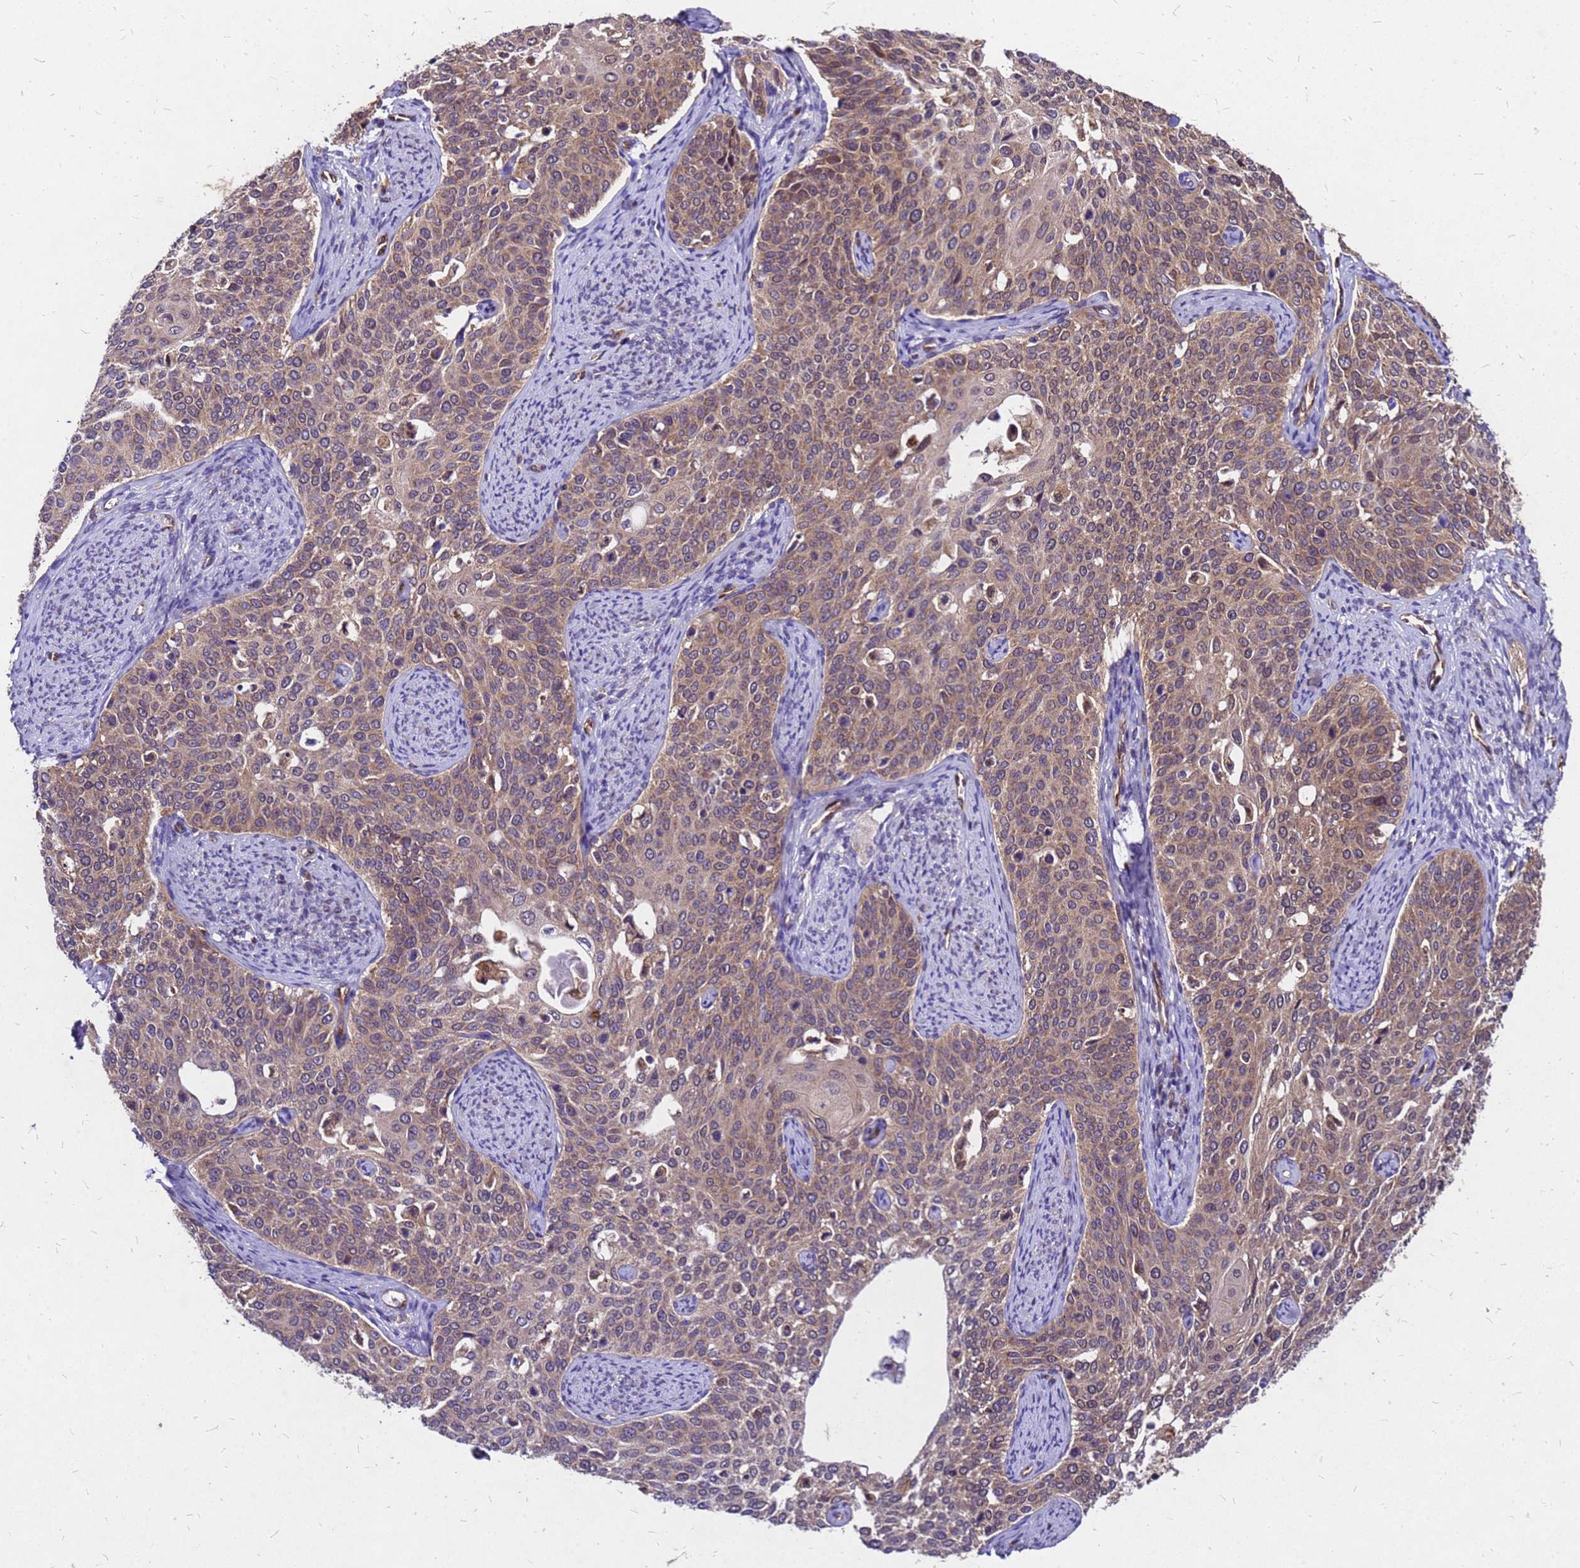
{"staining": {"intensity": "moderate", "quantity": ">75%", "location": "cytoplasmic/membranous"}, "tissue": "cervical cancer", "cell_type": "Tumor cells", "image_type": "cancer", "snomed": [{"axis": "morphology", "description": "Squamous cell carcinoma, NOS"}, {"axis": "topography", "description": "Cervix"}], "caption": "This is a photomicrograph of immunohistochemistry (IHC) staining of cervical cancer, which shows moderate expression in the cytoplasmic/membranous of tumor cells.", "gene": "DUSP23", "patient": {"sex": "female", "age": 44}}